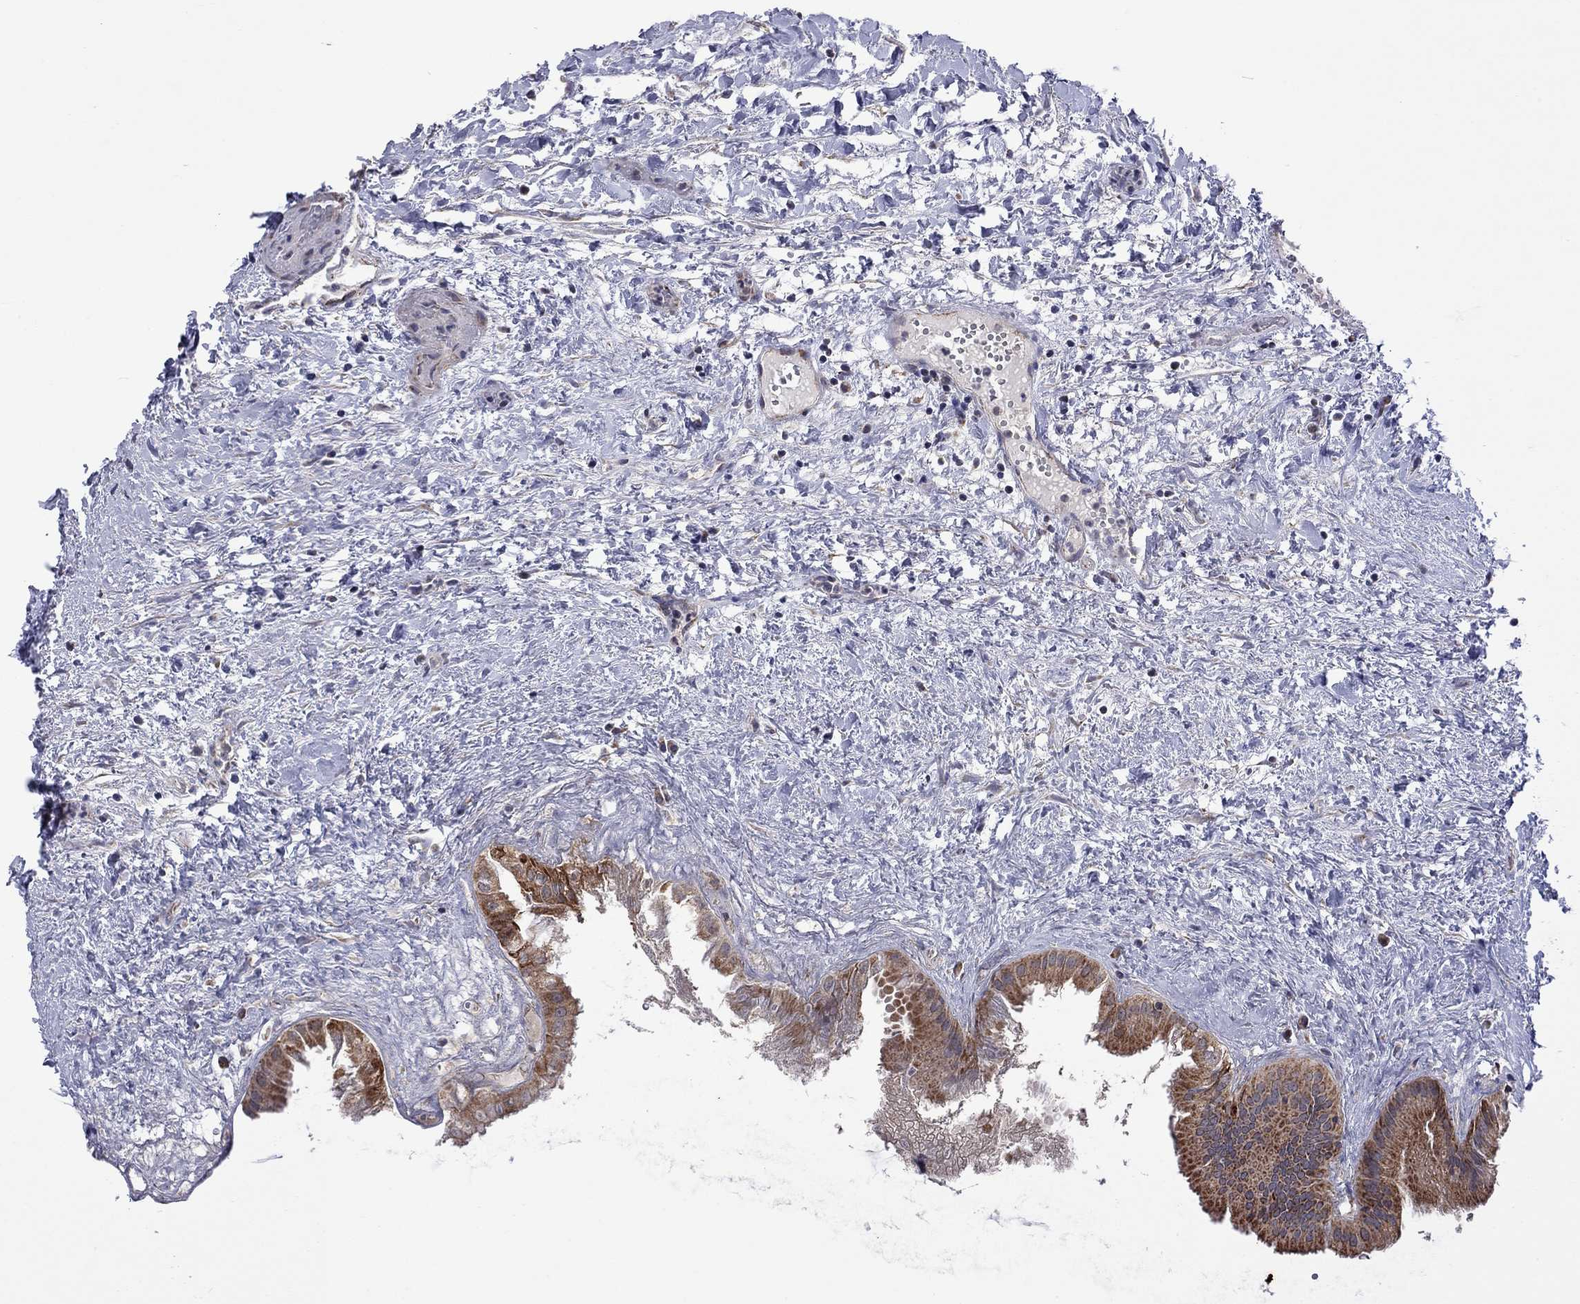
{"staining": {"intensity": "strong", "quantity": ">75%", "location": "cytoplasmic/membranous"}, "tissue": "gallbladder", "cell_type": "Glandular cells", "image_type": "normal", "snomed": [{"axis": "morphology", "description": "Normal tissue, NOS"}, {"axis": "topography", "description": "Gallbladder"}], "caption": "High-magnification brightfield microscopy of benign gallbladder stained with DAB (3,3'-diaminobenzidine) (brown) and counterstained with hematoxylin (blue). glandular cells exhibit strong cytoplasmic/membranous staining is present in approximately>75% of cells.", "gene": "NDUFB1", "patient": {"sex": "male", "age": 70}}